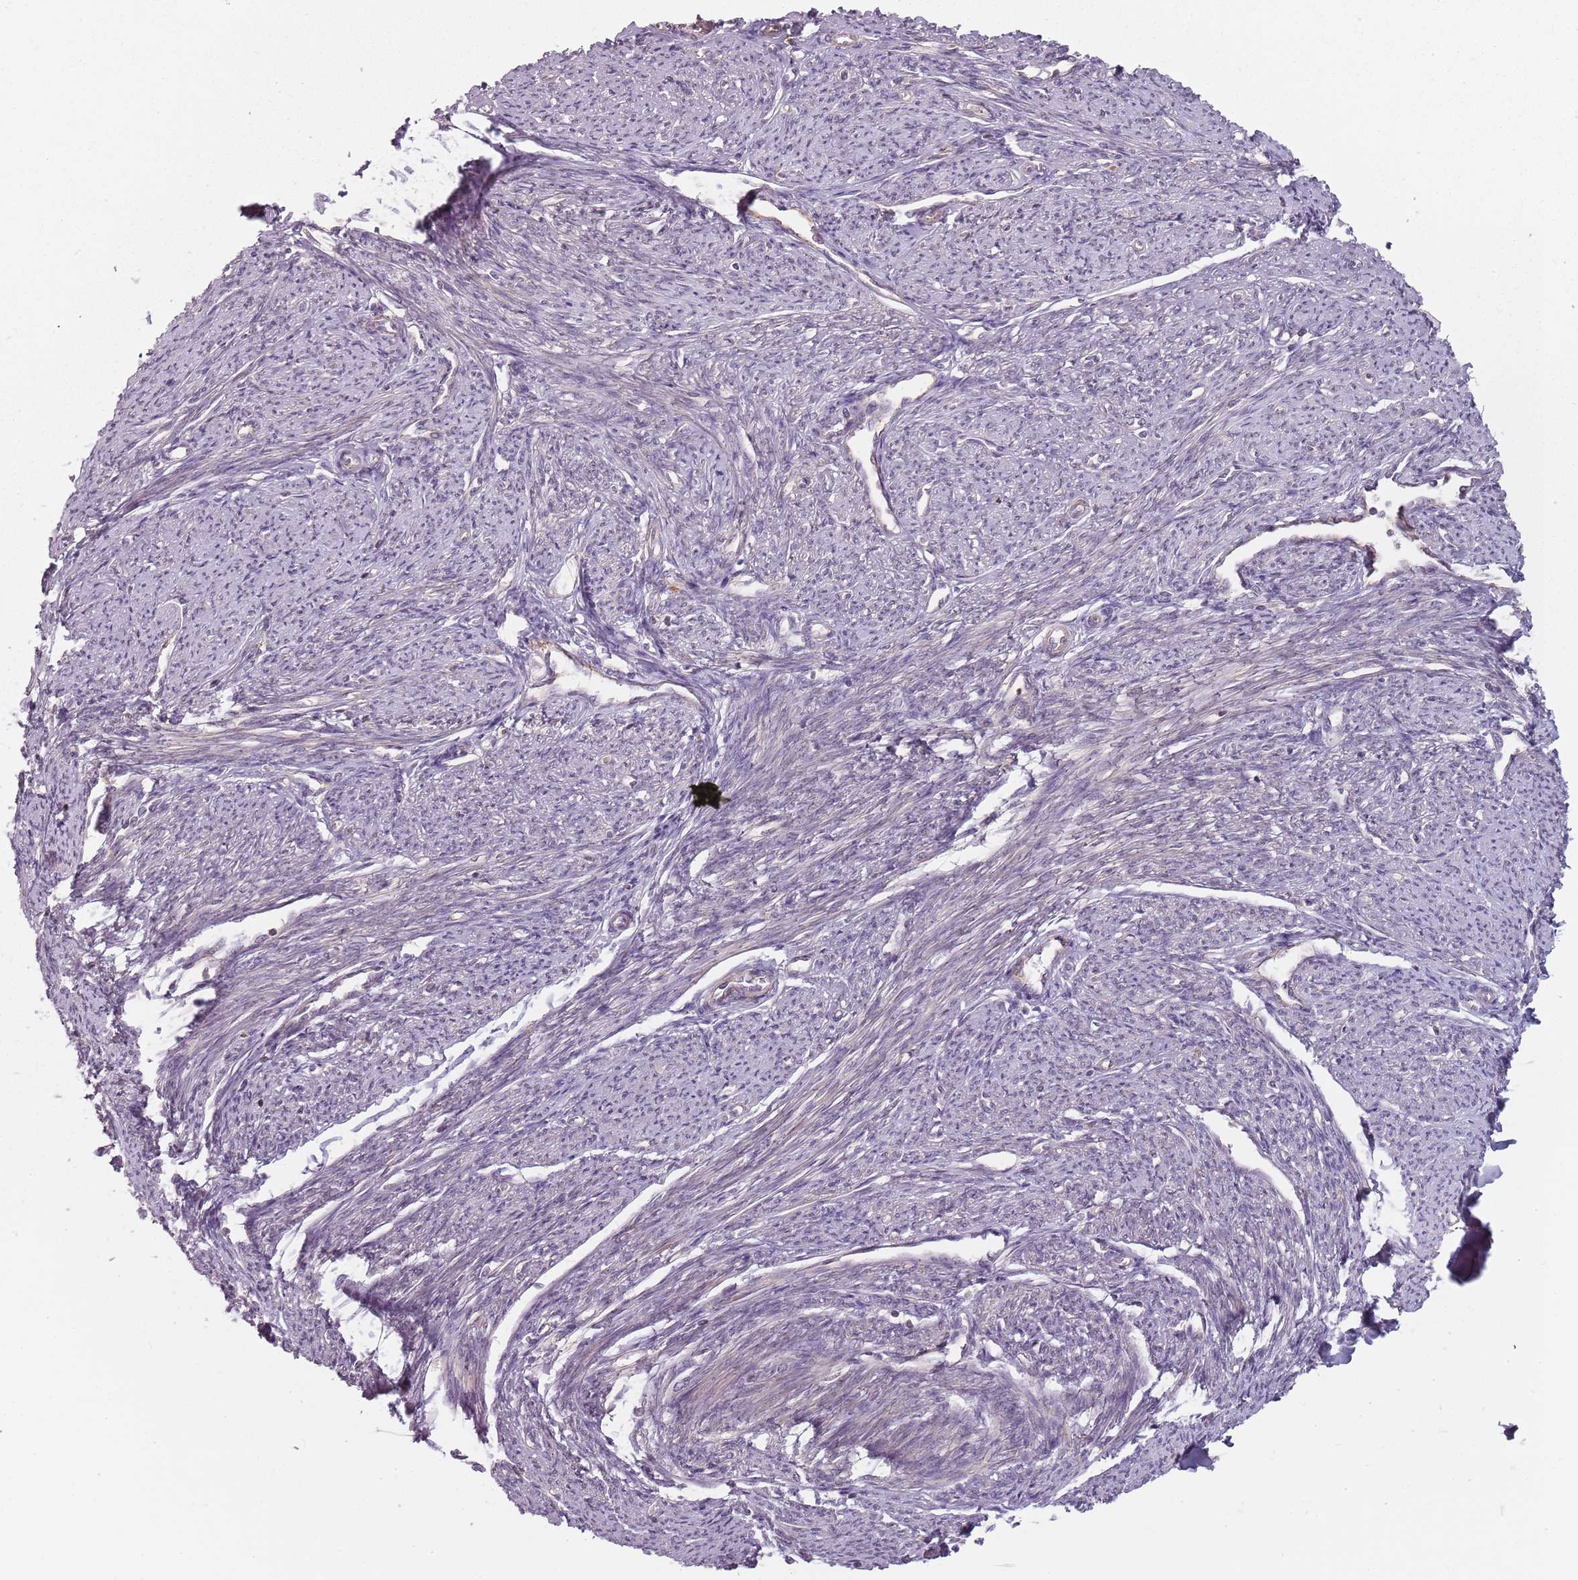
{"staining": {"intensity": "moderate", "quantity": "25%-75%", "location": "cytoplasmic/membranous"}, "tissue": "smooth muscle", "cell_type": "Smooth muscle cells", "image_type": "normal", "snomed": [{"axis": "morphology", "description": "Normal tissue, NOS"}, {"axis": "topography", "description": "Smooth muscle"}, {"axis": "topography", "description": "Uterus"}], "caption": "High-power microscopy captured an immunohistochemistry (IHC) image of unremarkable smooth muscle, revealing moderate cytoplasmic/membranous staining in about 25%-75% of smooth muscle cells.", "gene": "PPP1R14C", "patient": {"sex": "female", "age": 59}}